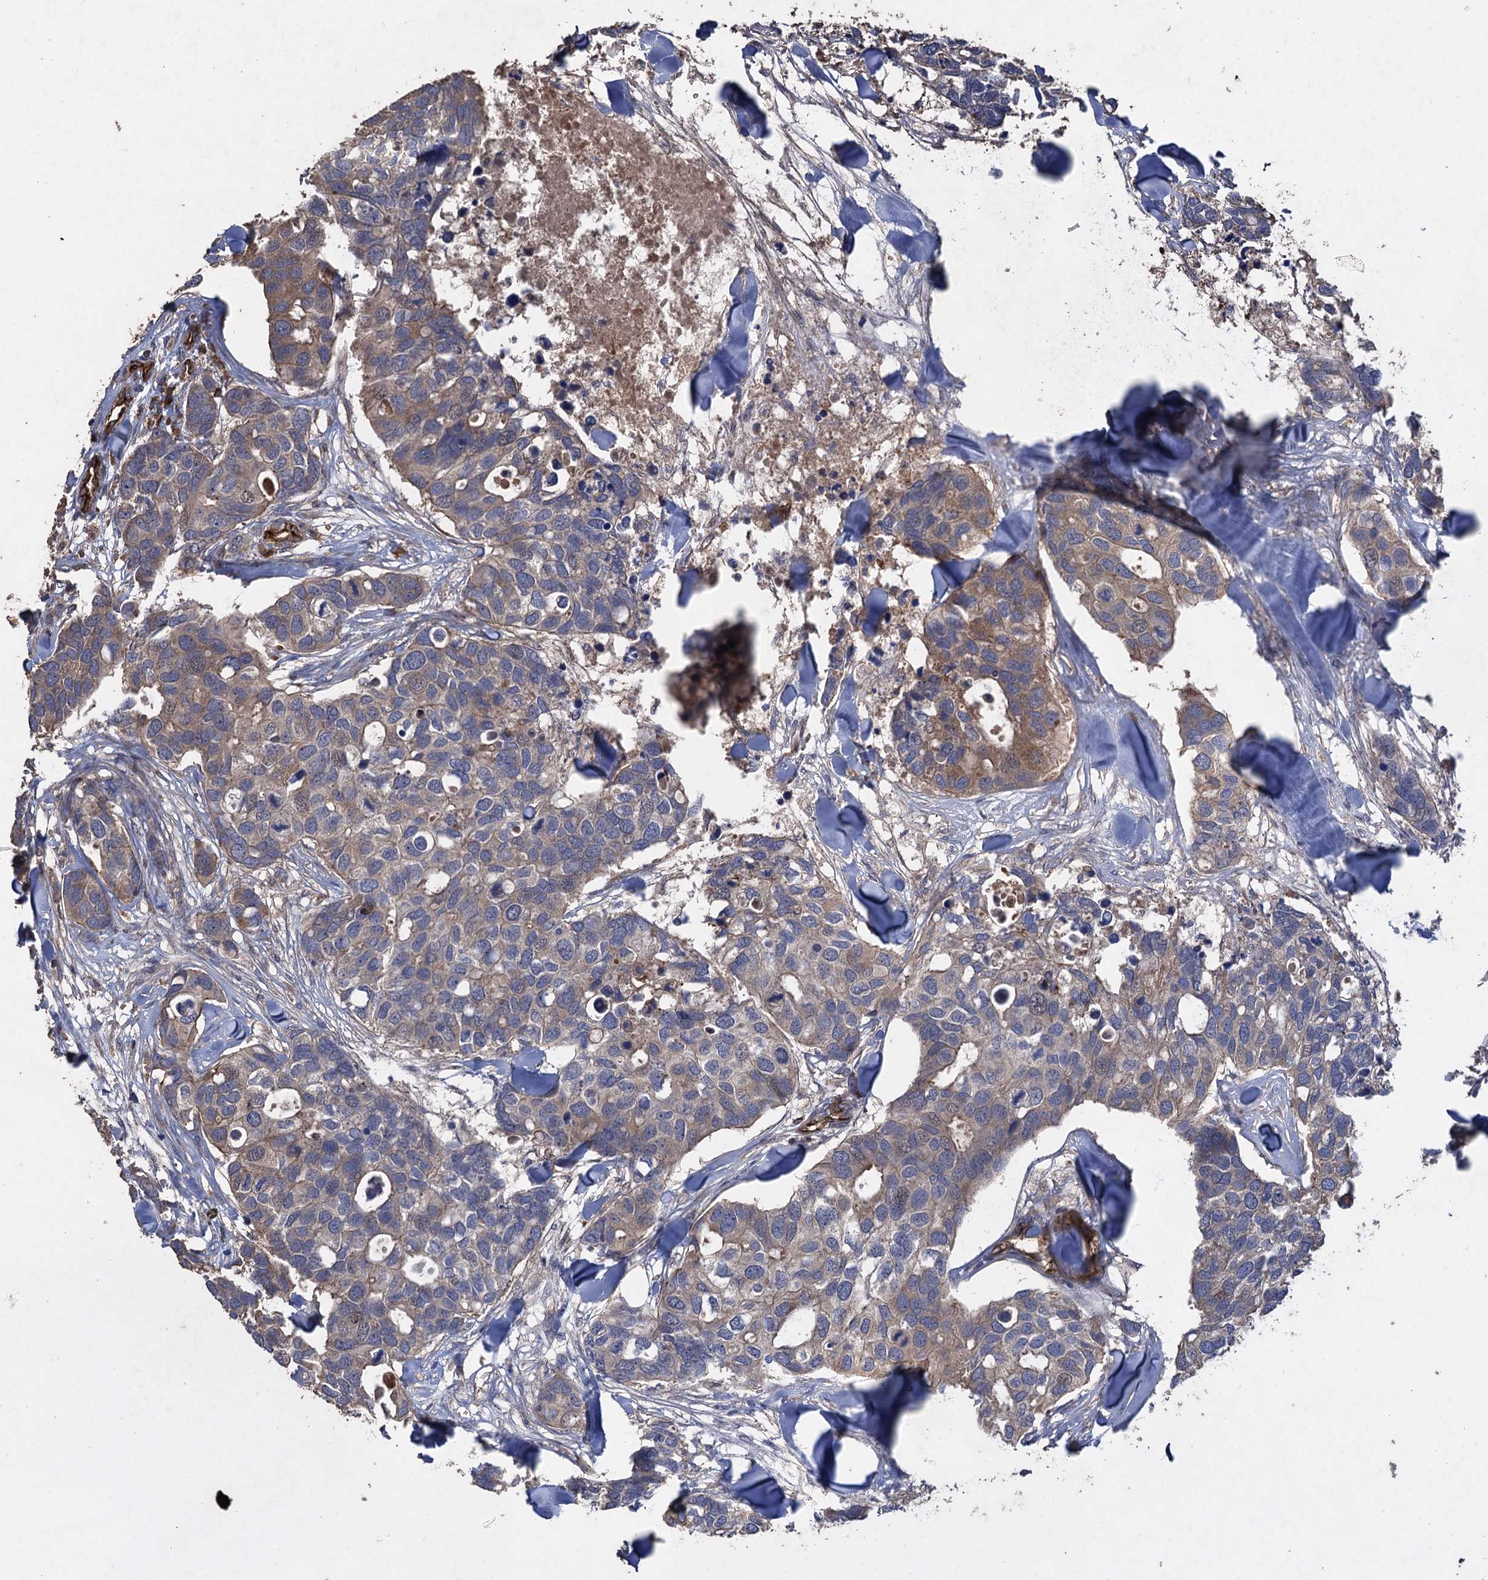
{"staining": {"intensity": "moderate", "quantity": "25%-75%", "location": "cytoplasmic/membranous"}, "tissue": "breast cancer", "cell_type": "Tumor cells", "image_type": "cancer", "snomed": [{"axis": "morphology", "description": "Duct carcinoma"}, {"axis": "topography", "description": "Breast"}], "caption": "There is medium levels of moderate cytoplasmic/membranous staining in tumor cells of intraductal carcinoma (breast), as demonstrated by immunohistochemical staining (brown color).", "gene": "TXNDC11", "patient": {"sex": "female", "age": 83}}